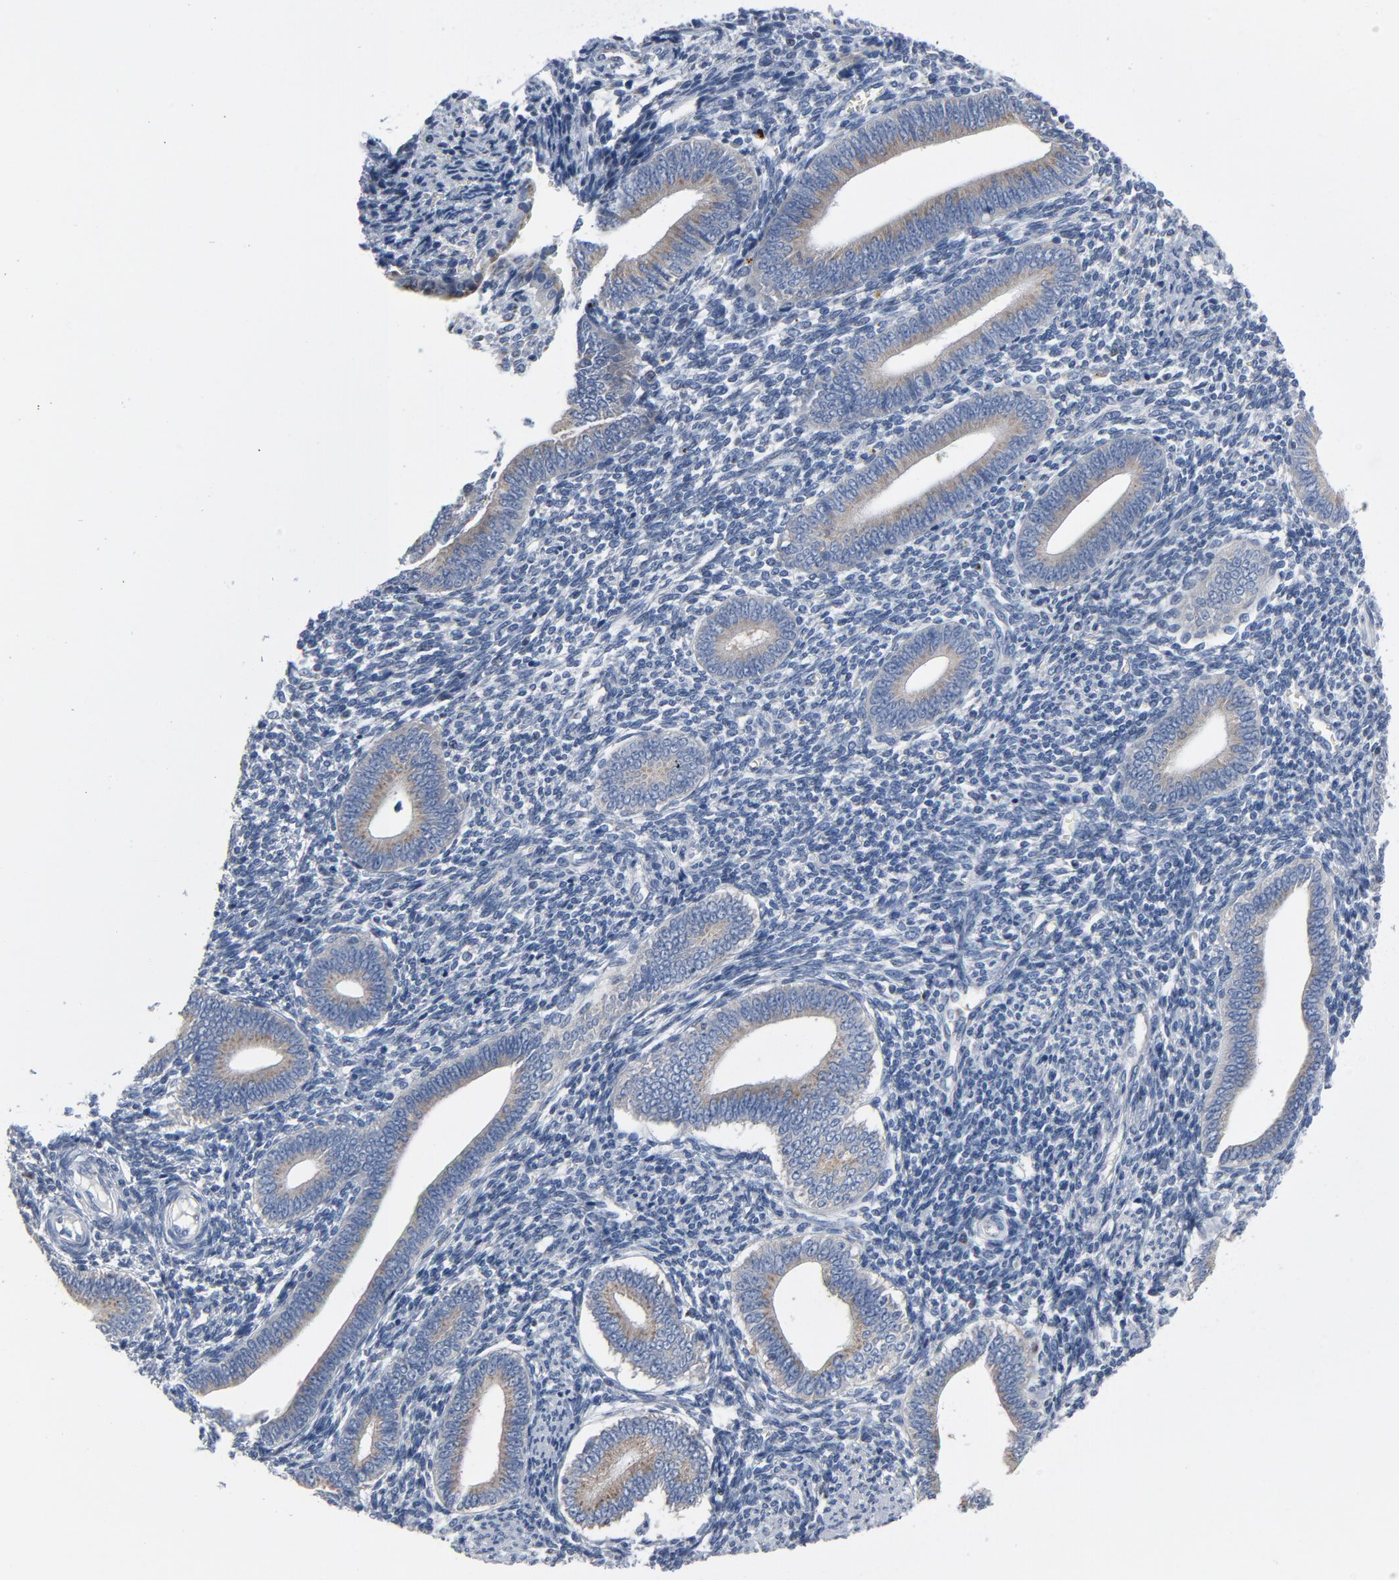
{"staining": {"intensity": "negative", "quantity": "none", "location": "none"}, "tissue": "endometrium", "cell_type": "Cells in endometrial stroma", "image_type": "normal", "snomed": [{"axis": "morphology", "description": "Normal tissue, NOS"}, {"axis": "topography", "description": "Uterus"}, {"axis": "topography", "description": "Endometrium"}], "caption": "The immunohistochemistry (IHC) histopathology image has no significant positivity in cells in endometrial stroma of endometrium.", "gene": "YIPF6", "patient": {"sex": "female", "age": 33}}